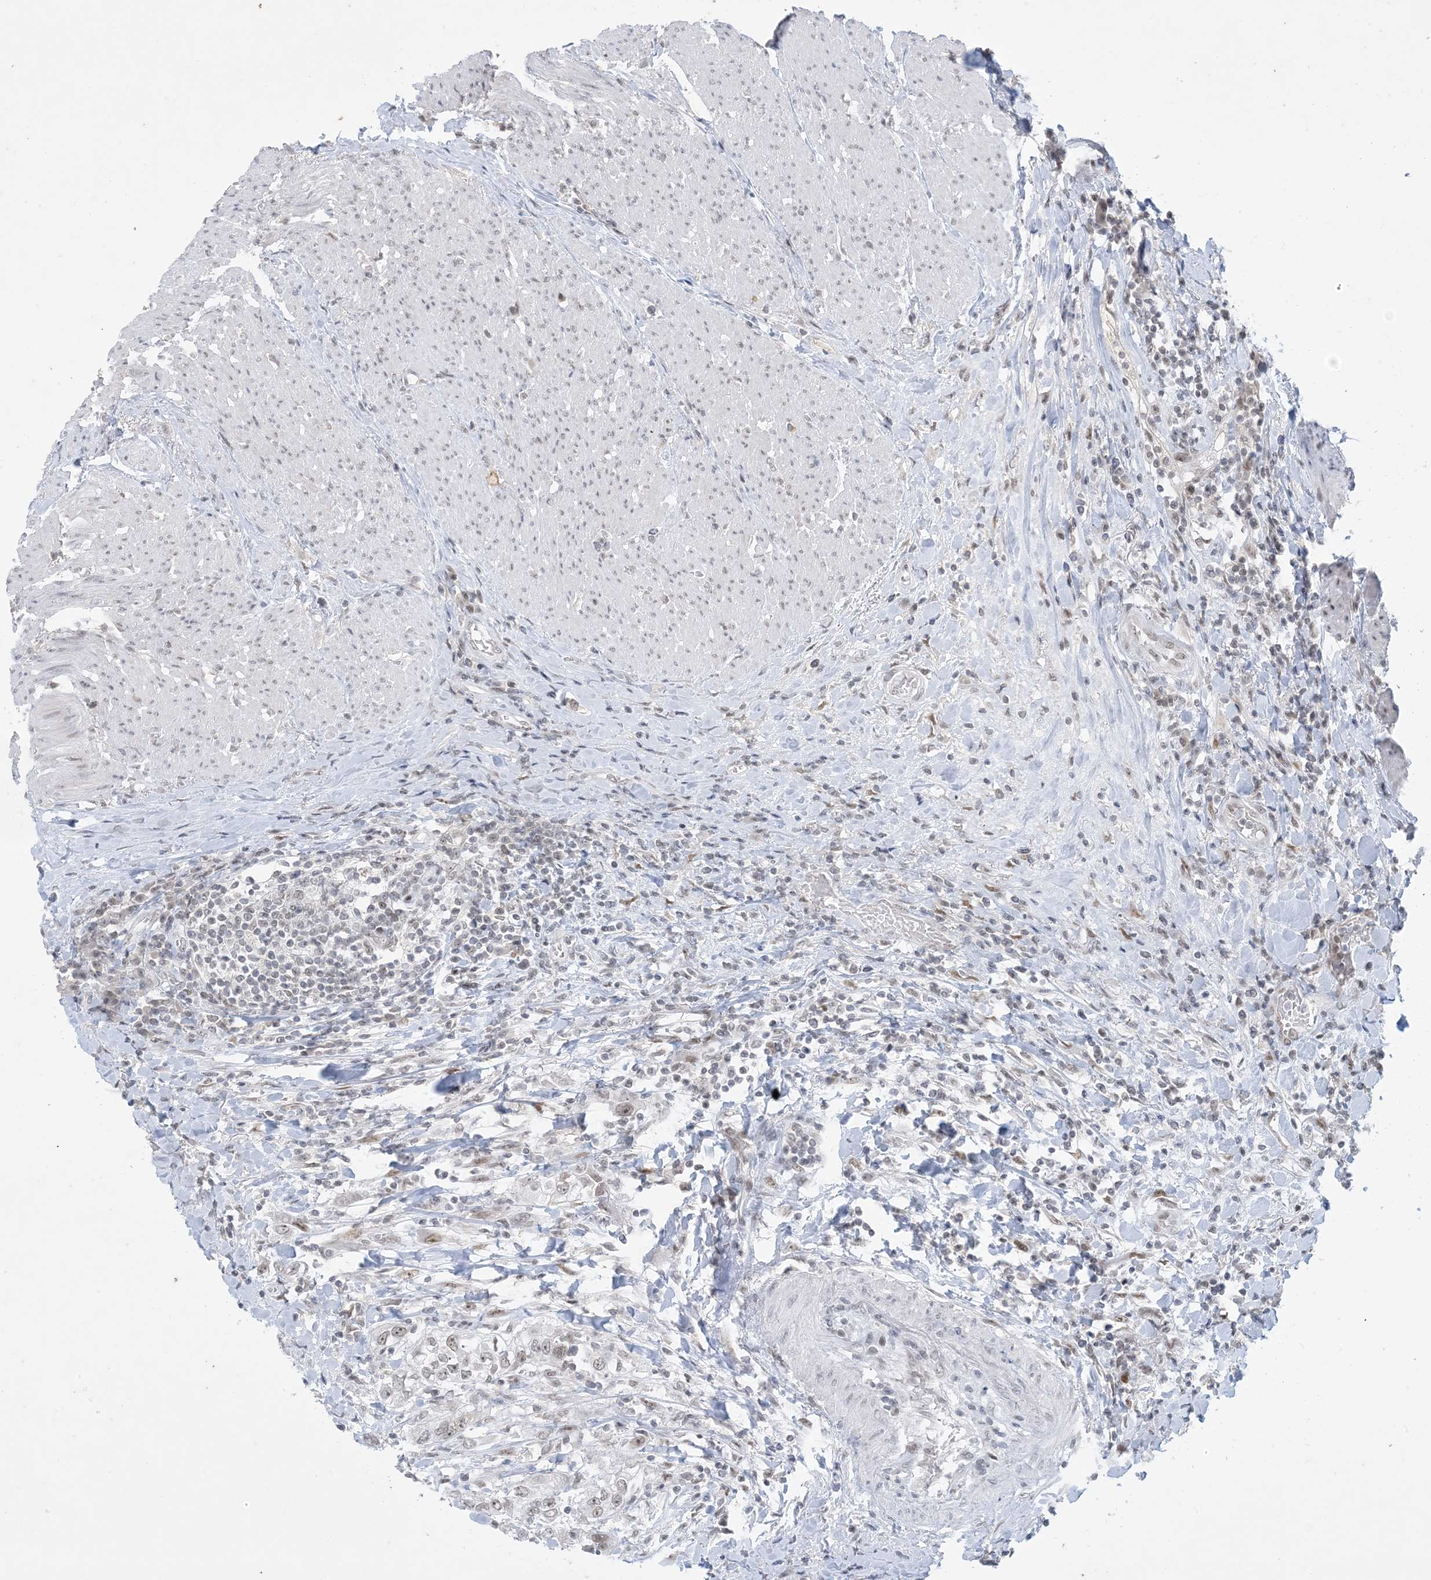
{"staining": {"intensity": "weak", "quantity": ">75%", "location": "nuclear"}, "tissue": "urothelial cancer", "cell_type": "Tumor cells", "image_type": "cancer", "snomed": [{"axis": "morphology", "description": "Urothelial carcinoma, High grade"}, {"axis": "topography", "description": "Urinary bladder"}], "caption": "Human urothelial cancer stained with a brown dye demonstrates weak nuclear positive positivity in approximately >75% of tumor cells.", "gene": "ZNF674", "patient": {"sex": "female", "age": 80}}